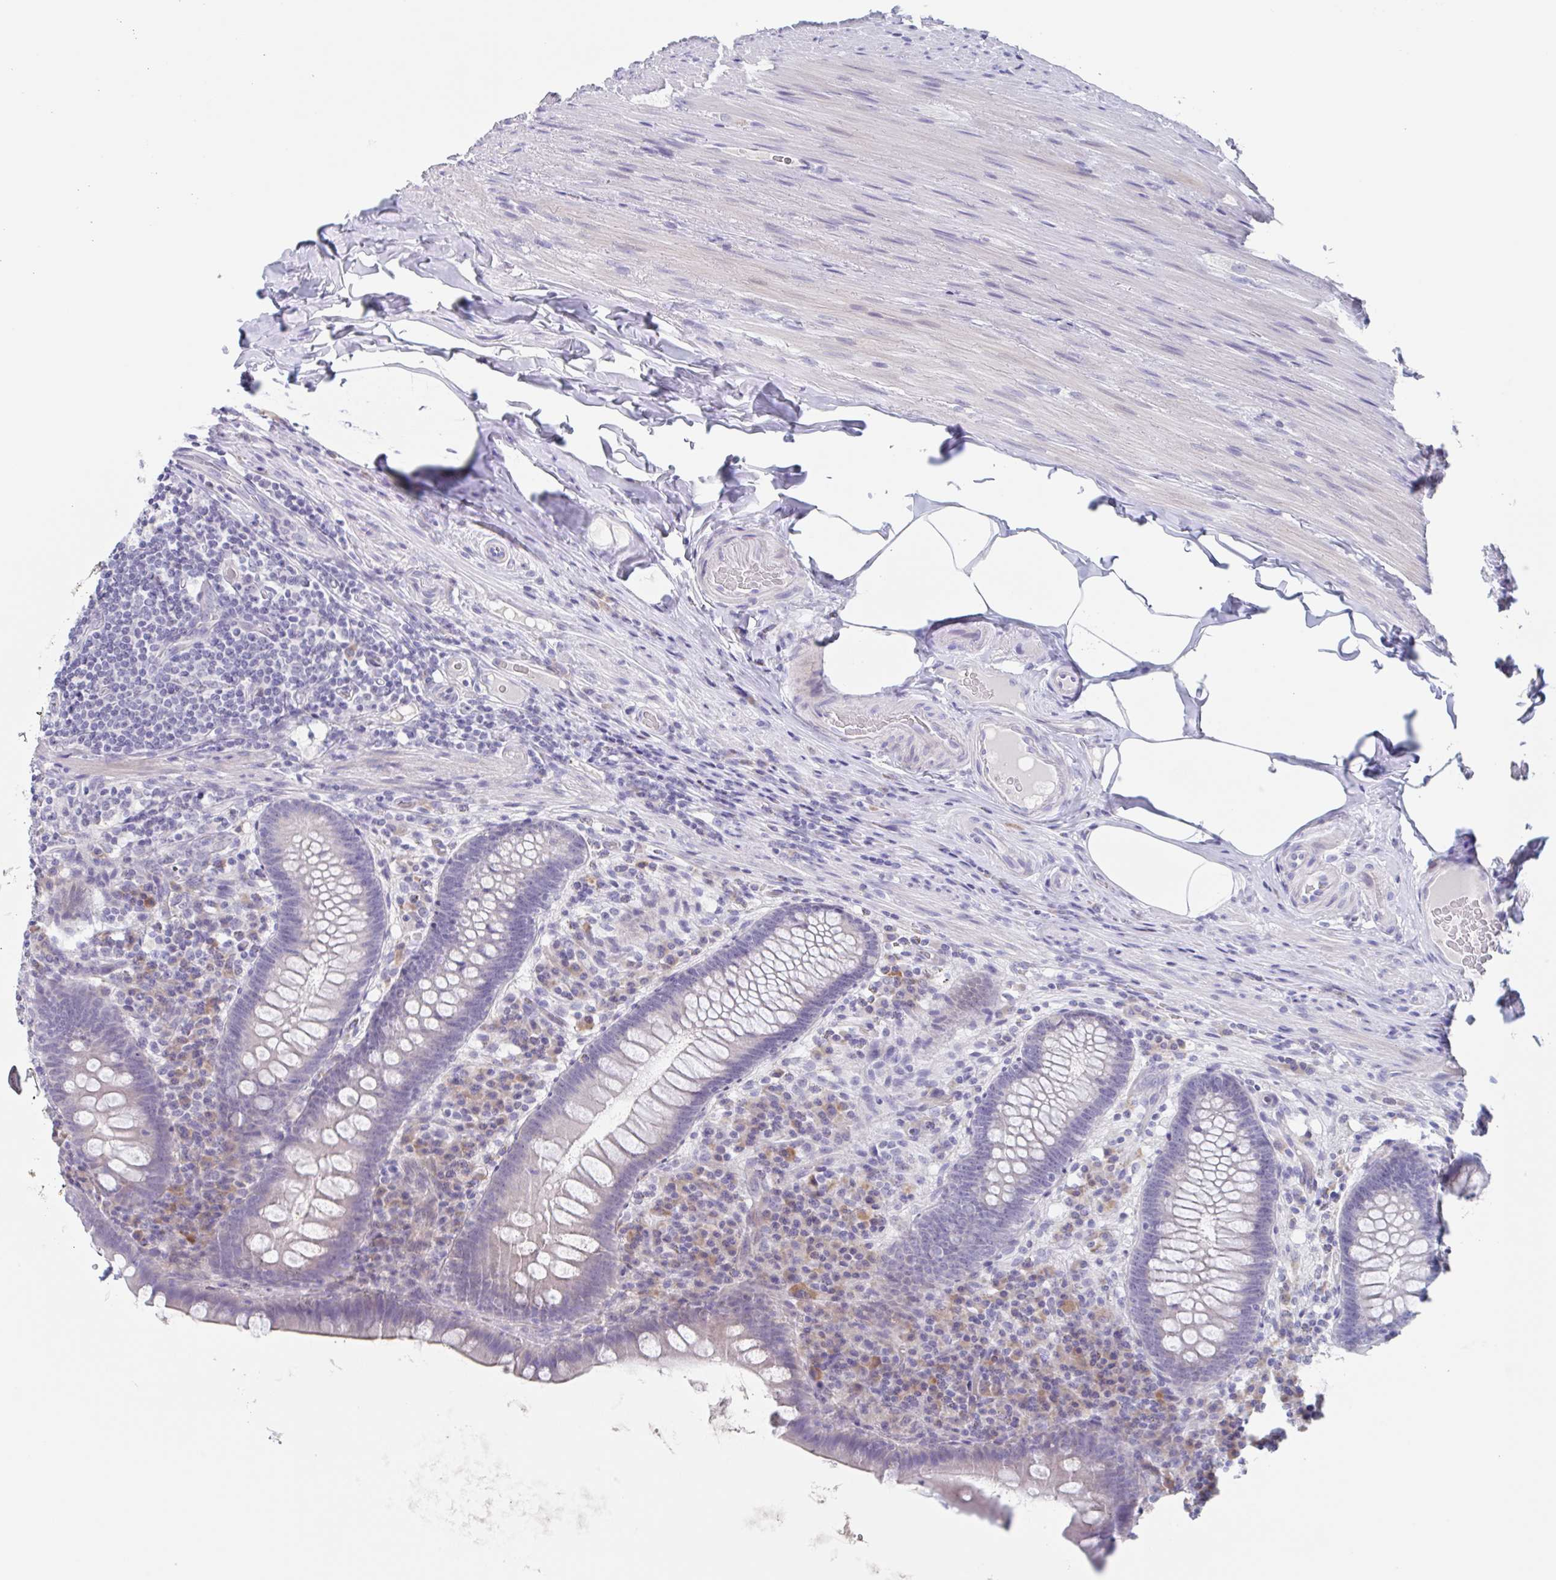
{"staining": {"intensity": "negative", "quantity": "none", "location": "none"}, "tissue": "appendix", "cell_type": "Glandular cells", "image_type": "normal", "snomed": [{"axis": "morphology", "description": "Normal tissue, NOS"}, {"axis": "topography", "description": "Appendix"}], "caption": "This is an IHC image of unremarkable appendix. There is no expression in glandular cells.", "gene": "NOXRED1", "patient": {"sex": "male", "age": 71}}